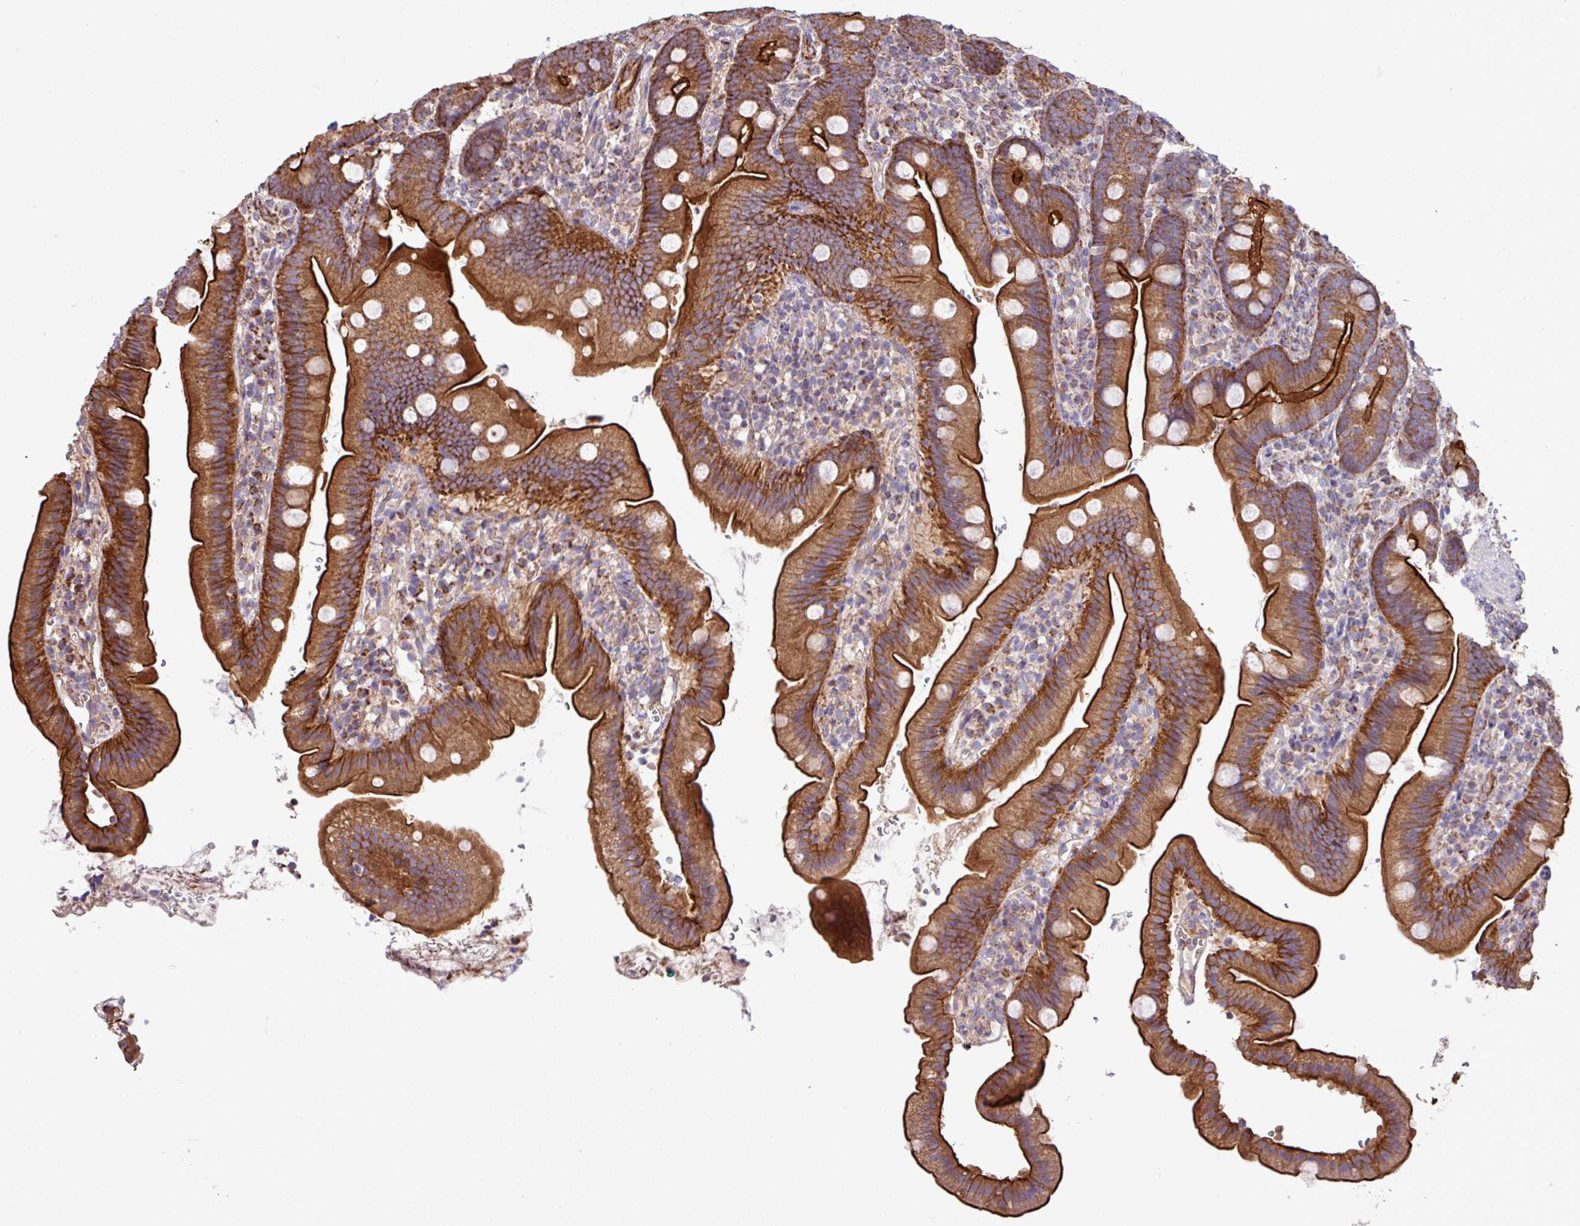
{"staining": {"intensity": "strong", "quantity": ">75%", "location": "cytoplasmic/membranous"}, "tissue": "duodenum", "cell_type": "Glandular cells", "image_type": "normal", "snomed": [{"axis": "morphology", "description": "Normal tissue, NOS"}, {"axis": "topography", "description": "Duodenum"}], "caption": "Unremarkable duodenum was stained to show a protein in brown. There is high levels of strong cytoplasmic/membranous staining in approximately >75% of glandular cells.", "gene": "LRRC53", "patient": {"sex": "female", "age": 67}}